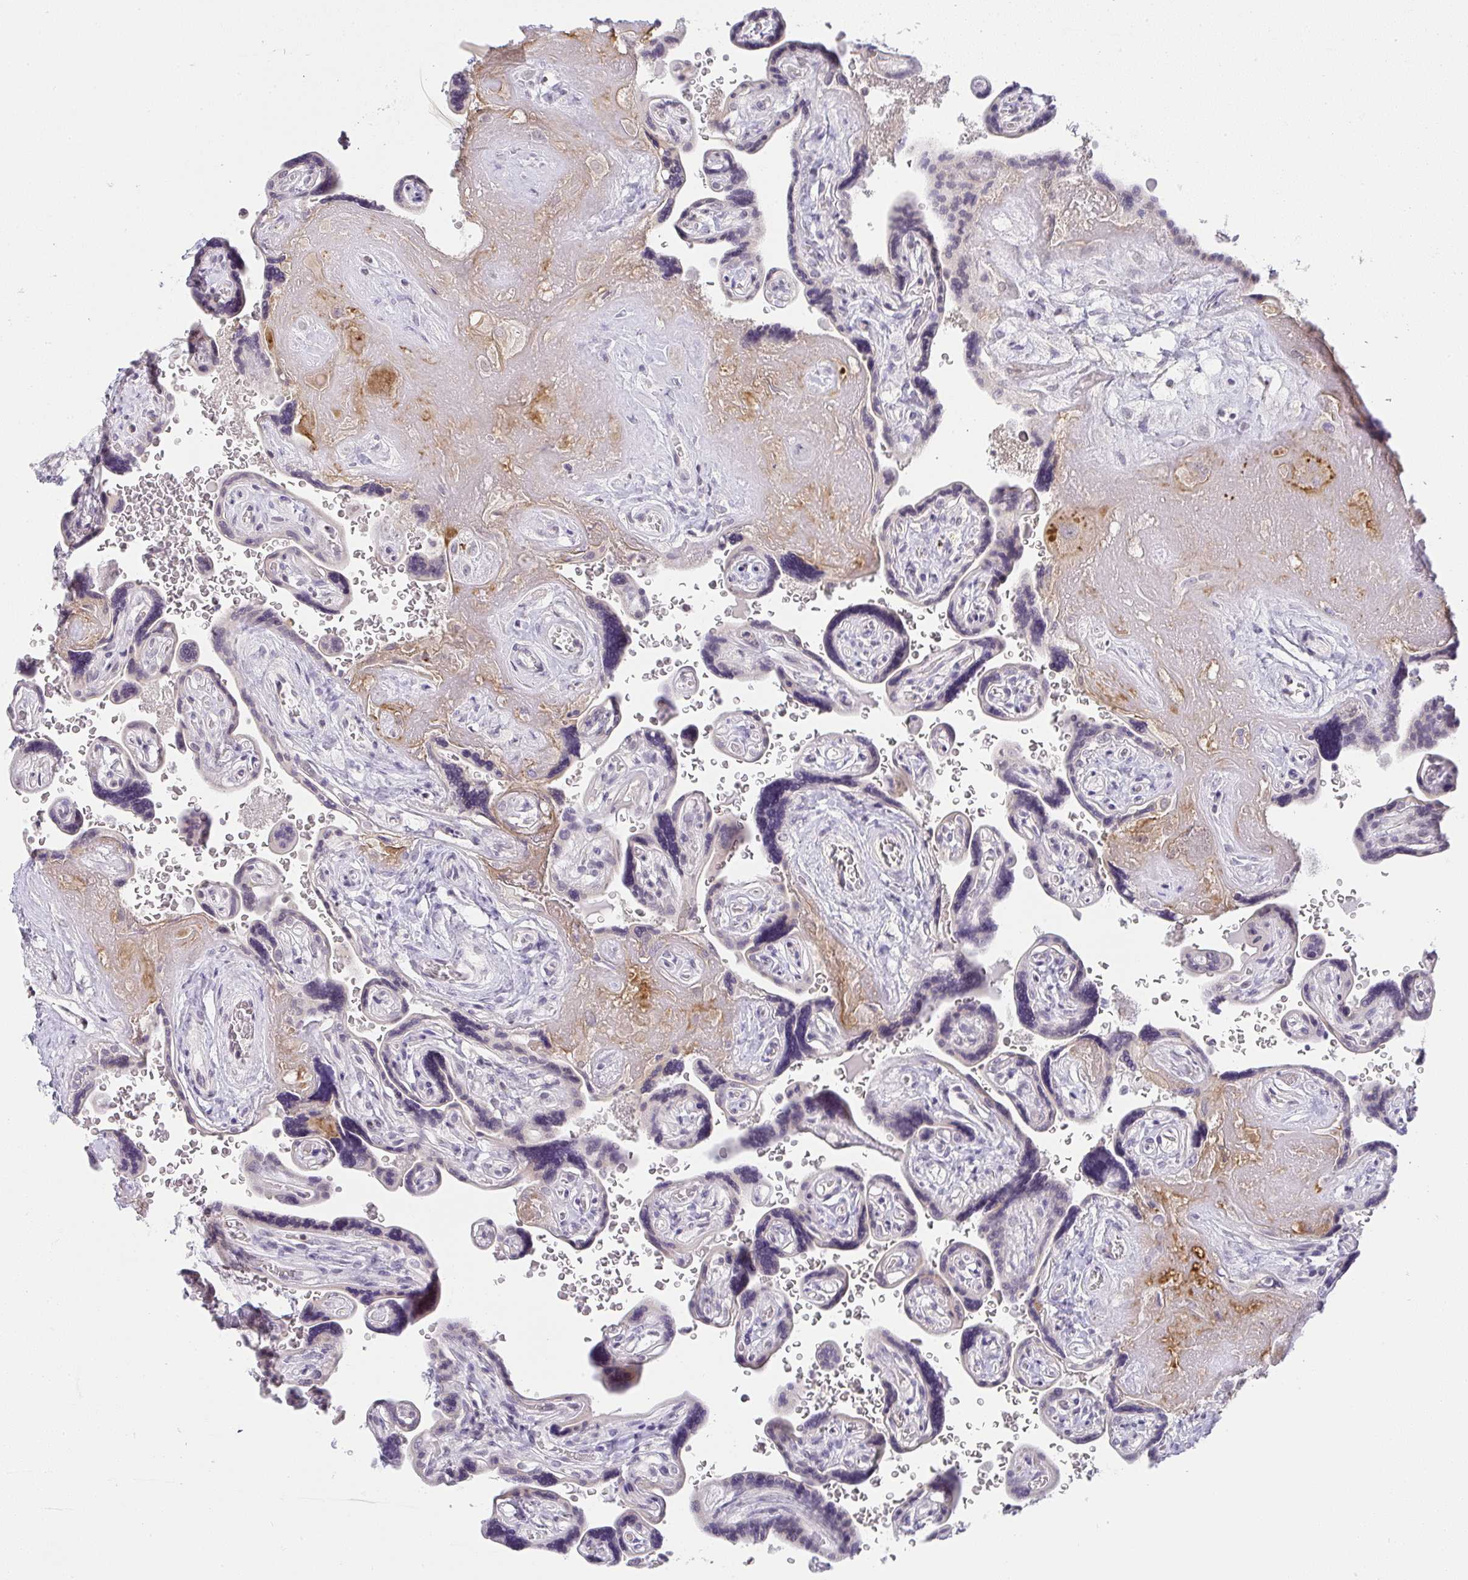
{"staining": {"intensity": "negative", "quantity": "none", "location": "none"}, "tissue": "placenta", "cell_type": "Decidual cells", "image_type": "normal", "snomed": [{"axis": "morphology", "description": "Normal tissue, NOS"}, {"axis": "topography", "description": "Placenta"}], "caption": "Immunohistochemistry (IHC) of unremarkable human placenta shows no staining in decidual cells. (Immunohistochemistry (IHC), brightfield microscopy, high magnification).", "gene": "CACNA1S", "patient": {"sex": "female", "age": 32}}